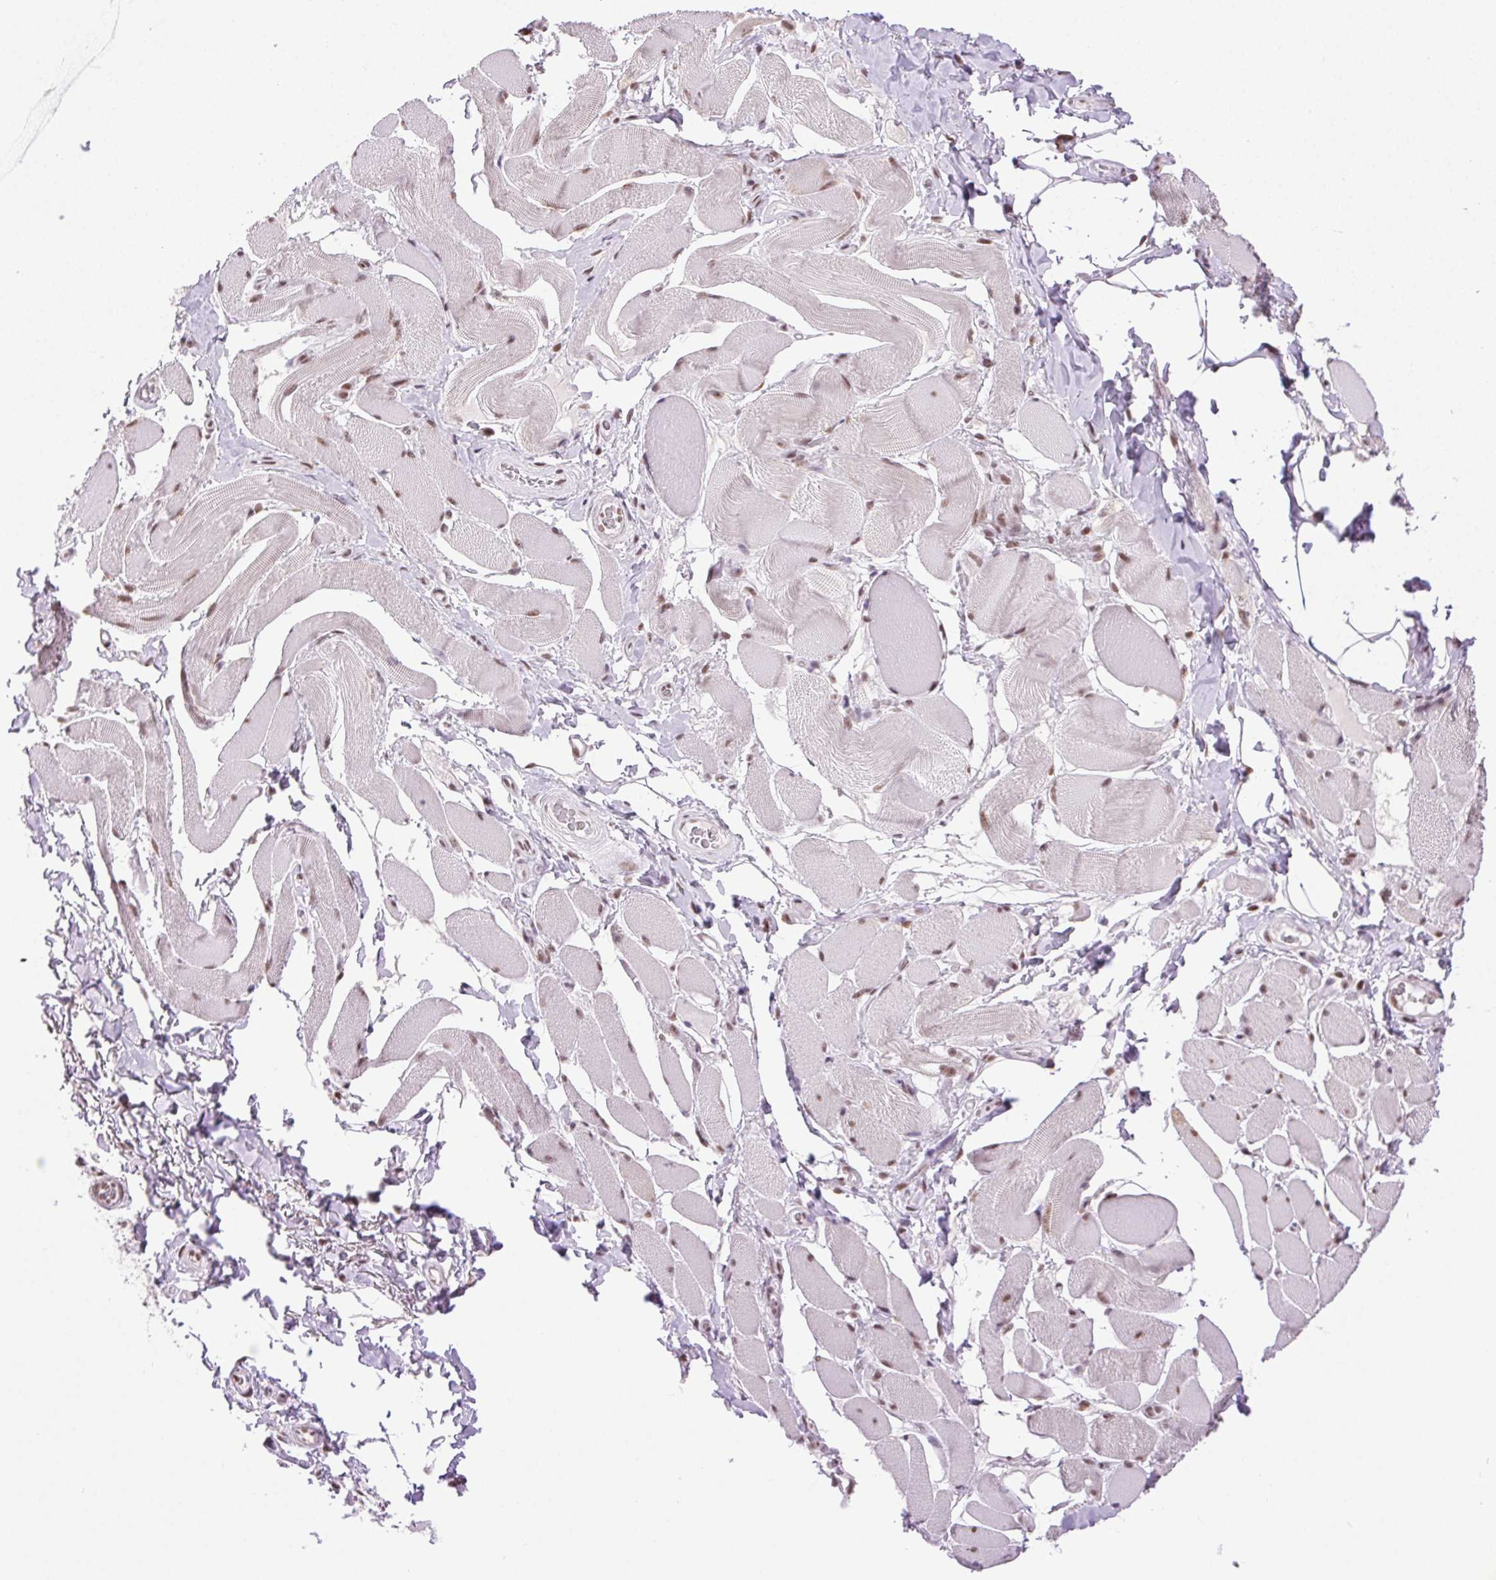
{"staining": {"intensity": "moderate", "quantity": "25%-75%", "location": "nuclear"}, "tissue": "skeletal muscle", "cell_type": "Myocytes", "image_type": "normal", "snomed": [{"axis": "morphology", "description": "Normal tissue, NOS"}, {"axis": "topography", "description": "Skeletal muscle"}, {"axis": "topography", "description": "Anal"}, {"axis": "topography", "description": "Peripheral nerve tissue"}], "caption": "IHC micrograph of unremarkable skeletal muscle: skeletal muscle stained using IHC shows medium levels of moderate protein expression localized specifically in the nuclear of myocytes, appearing as a nuclear brown color.", "gene": "TRA2B", "patient": {"sex": "male", "age": 53}}